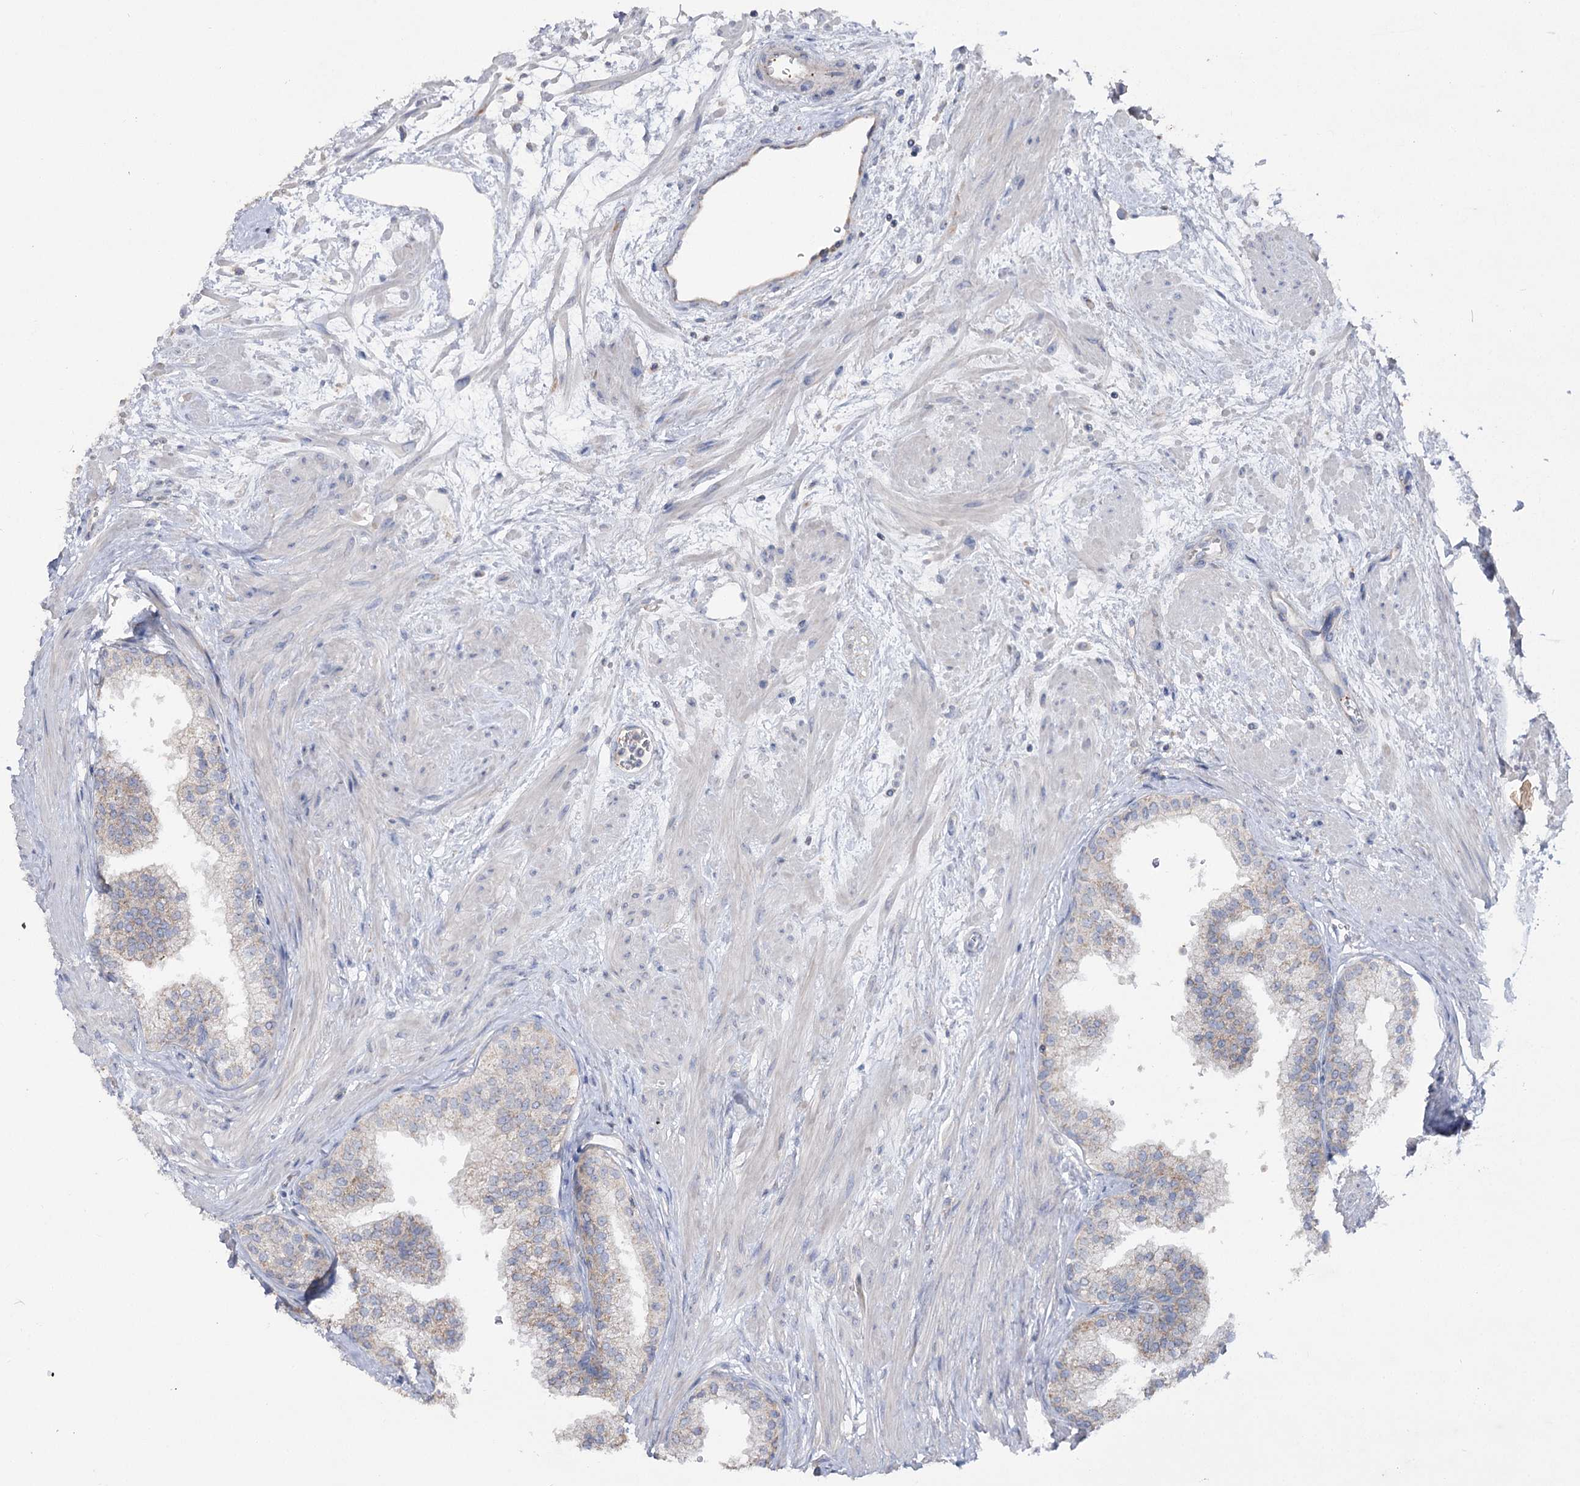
{"staining": {"intensity": "weak", "quantity": "<25%", "location": "cytoplasmic/membranous"}, "tissue": "prostate", "cell_type": "Glandular cells", "image_type": "normal", "snomed": [{"axis": "morphology", "description": "Normal tissue, NOS"}, {"axis": "topography", "description": "Prostate"}], "caption": "Glandular cells show no significant expression in unremarkable prostate. The staining was performed using DAB (3,3'-diaminobenzidine) to visualize the protein expression in brown, while the nuclei were stained in blue with hematoxylin (Magnification: 20x).", "gene": "TMEM187", "patient": {"sex": "male", "age": 60}}